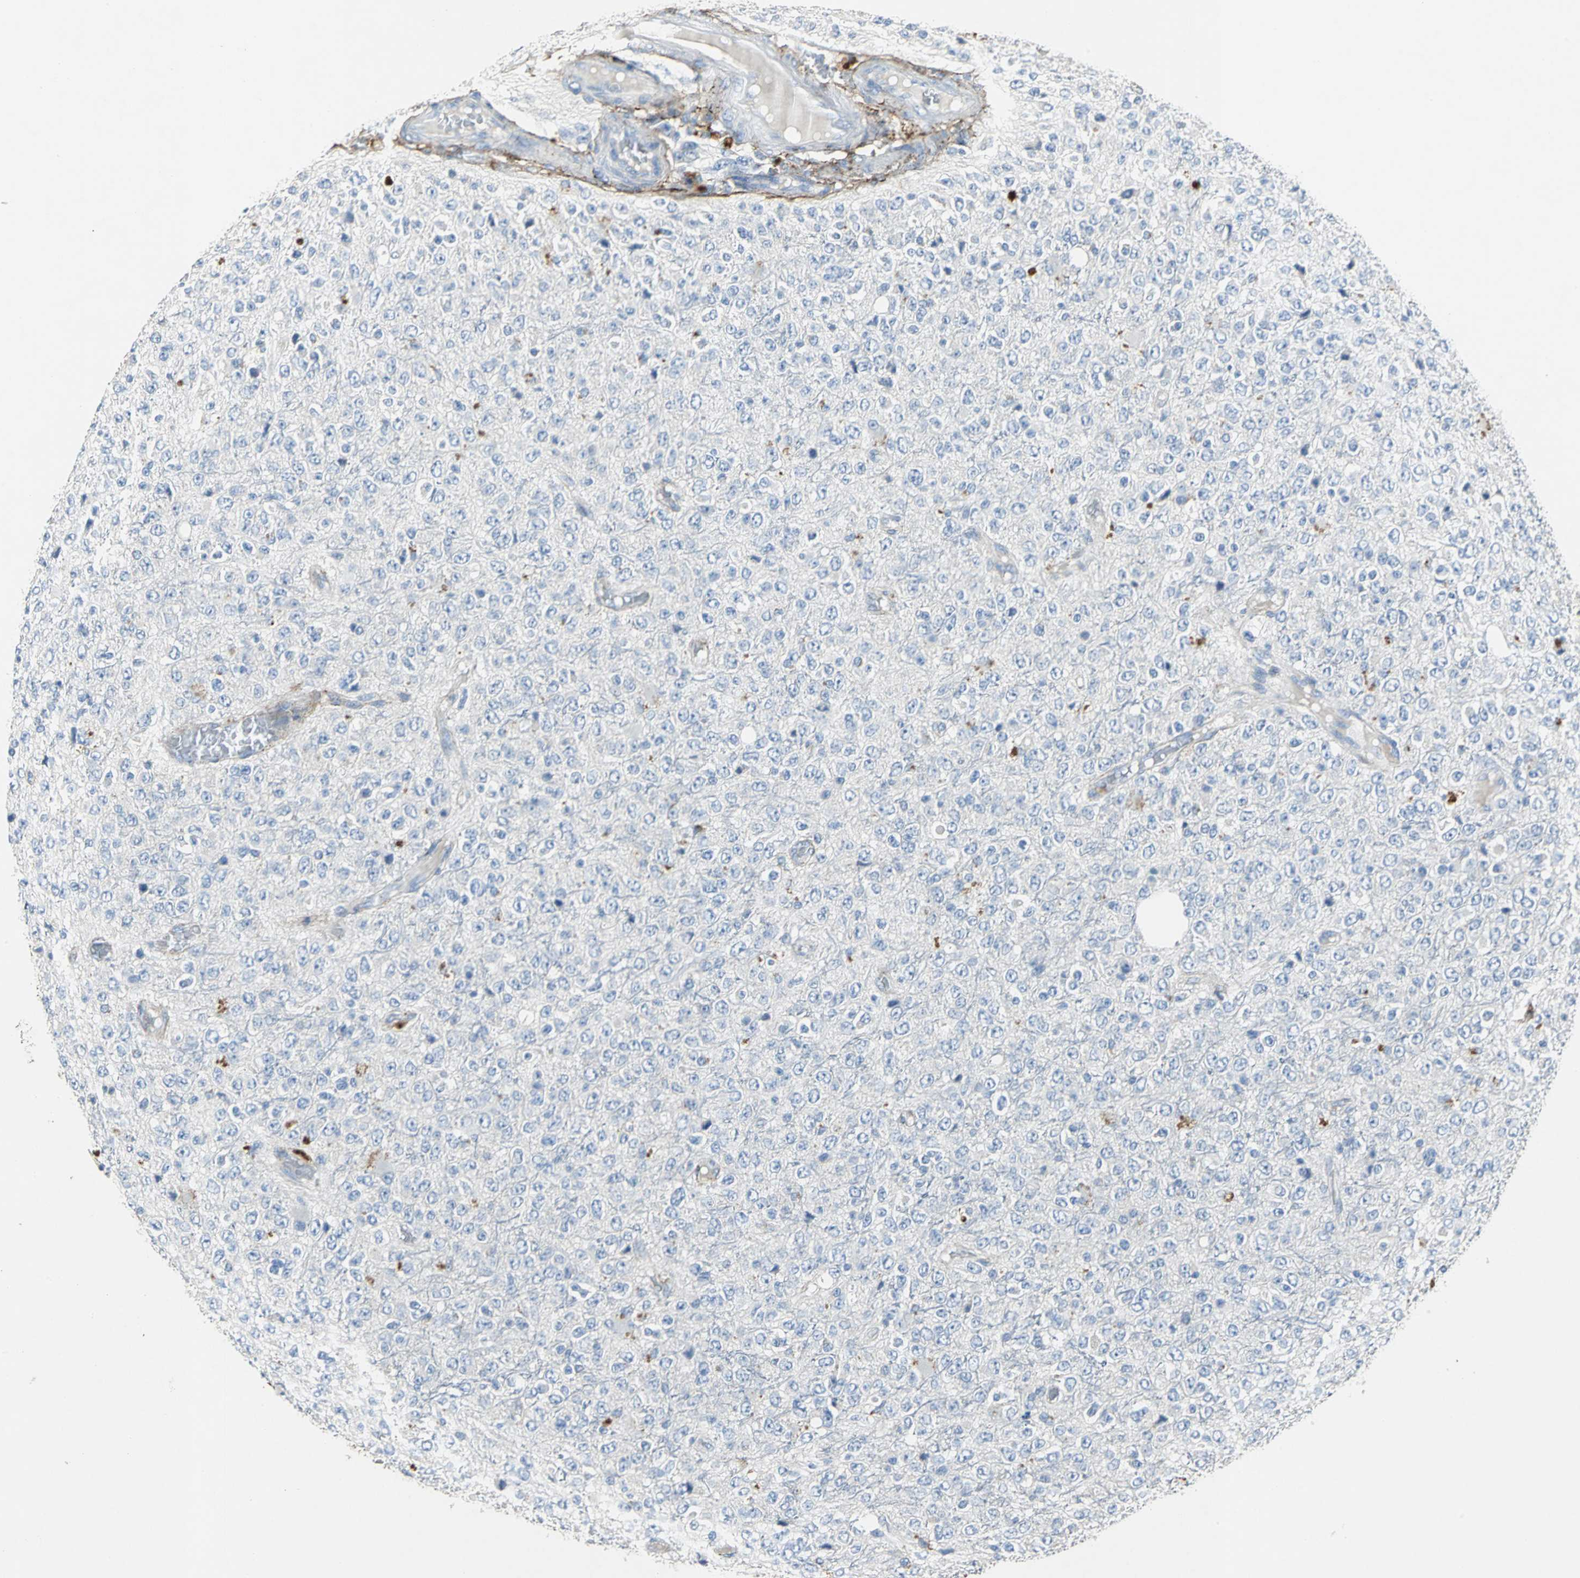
{"staining": {"intensity": "negative", "quantity": "none", "location": "none"}, "tissue": "glioma", "cell_type": "Tumor cells", "image_type": "cancer", "snomed": [{"axis": "morphology", "description": "Glioma, malignant, High grade"}, {"axis": "topography", "description": "pancreas cauda"}], "caption": "Immunohistochemistry image of high-grade glioma (malignant) stained for a protein (brown), which reveals no positivity in tumor cells.", "gene": "EFNB3", "patient": {"sex": "male", "age": 60}}